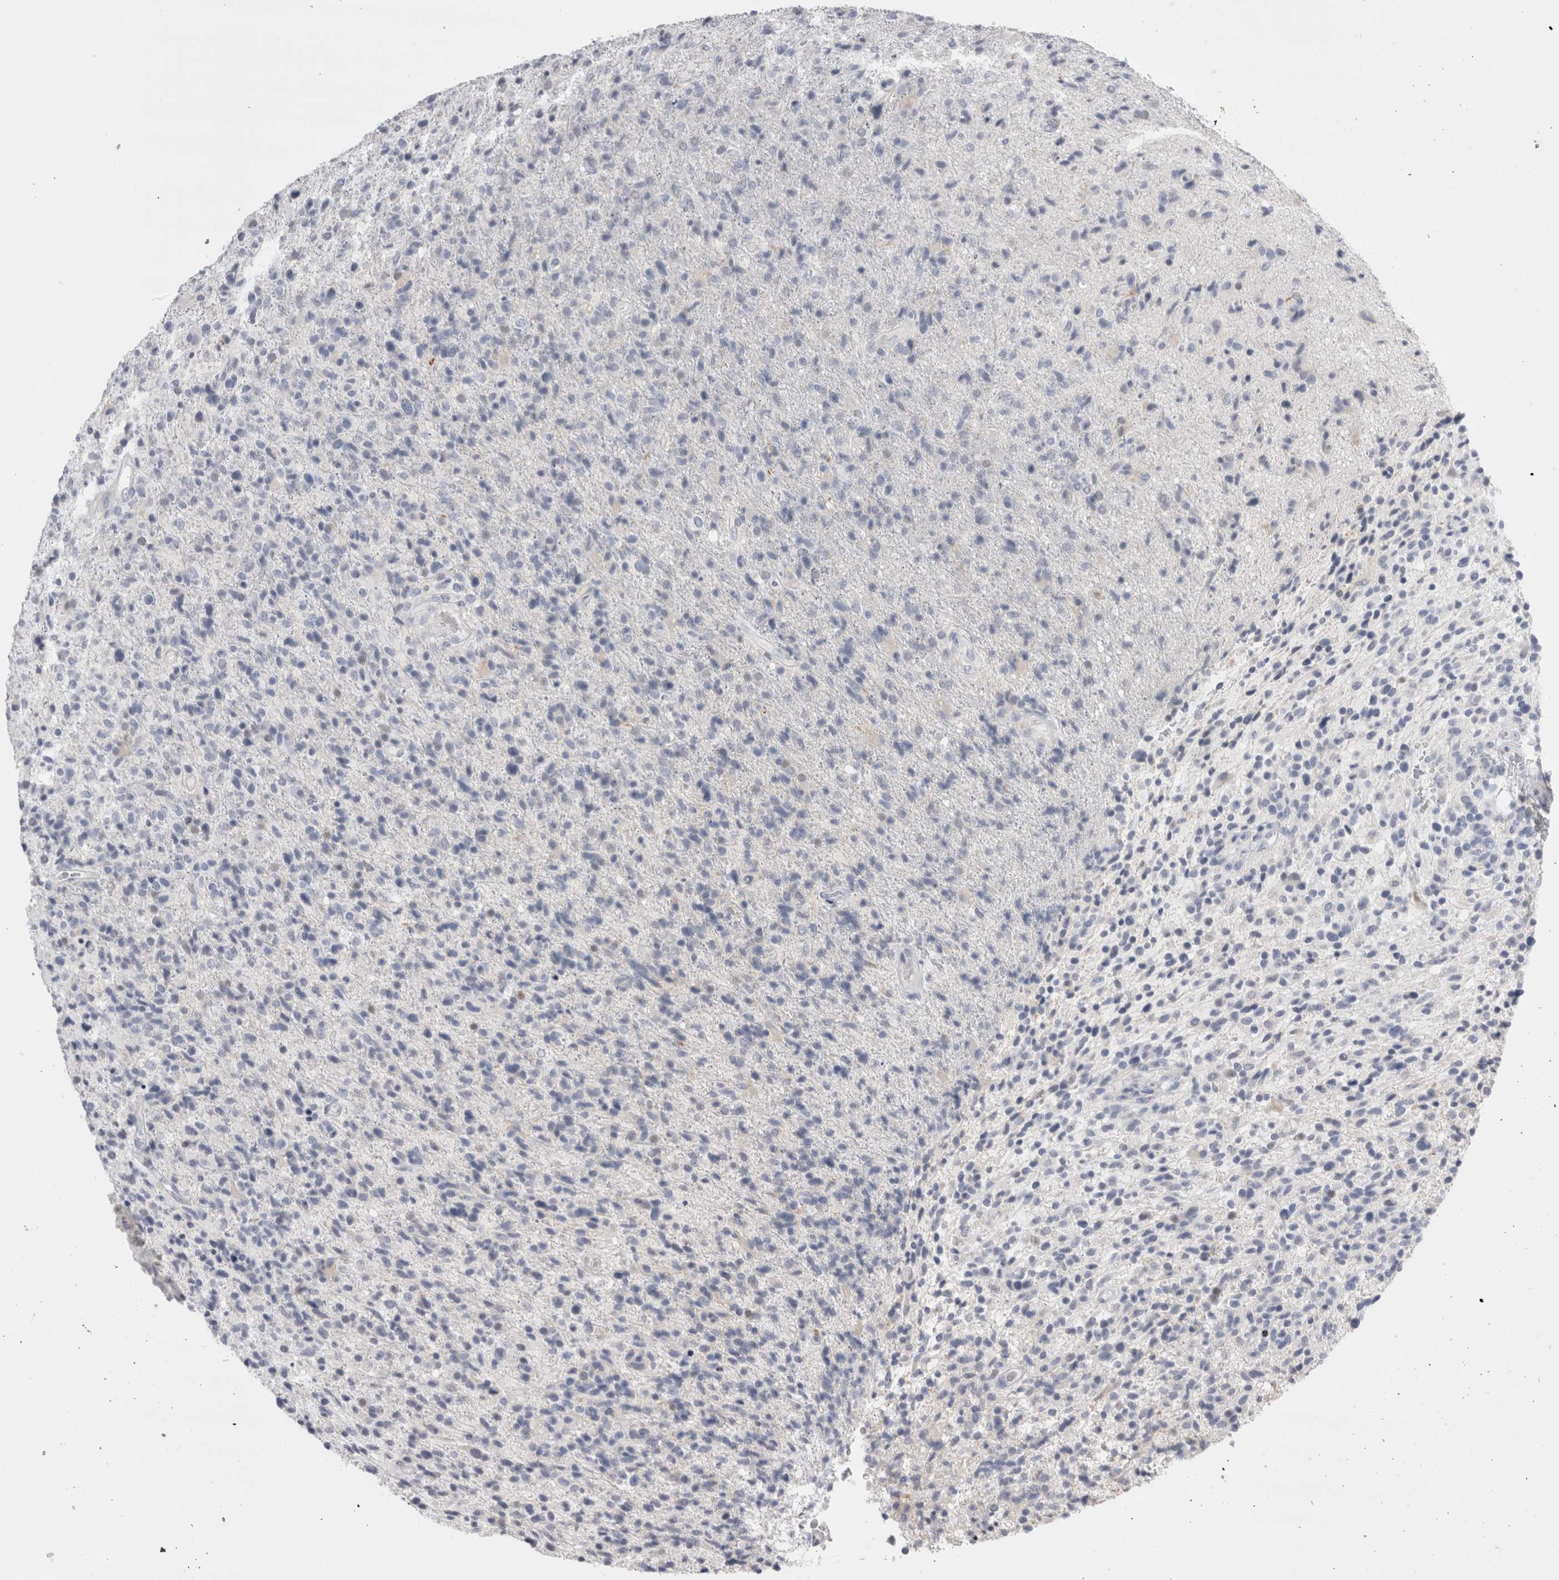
{"staining": {"intensity": "negative", "quantity": "none", "location": "none"}, "tissue": "glioma", "cell_type": "Tumor cells", "image_type": "cancer", "snomed": [{"axis": "morphology", "description": "Glioma, malignant, High grade"}, {"axis": "topography", "description": "Brain"}], "caption": "The immunohistochemistry photomicrograph has no significant staining in tumor cells of malignant glioma (high-grade) tissue.", "gene": "FNDC8", "patient": {"sex": "male", "age": 72}}